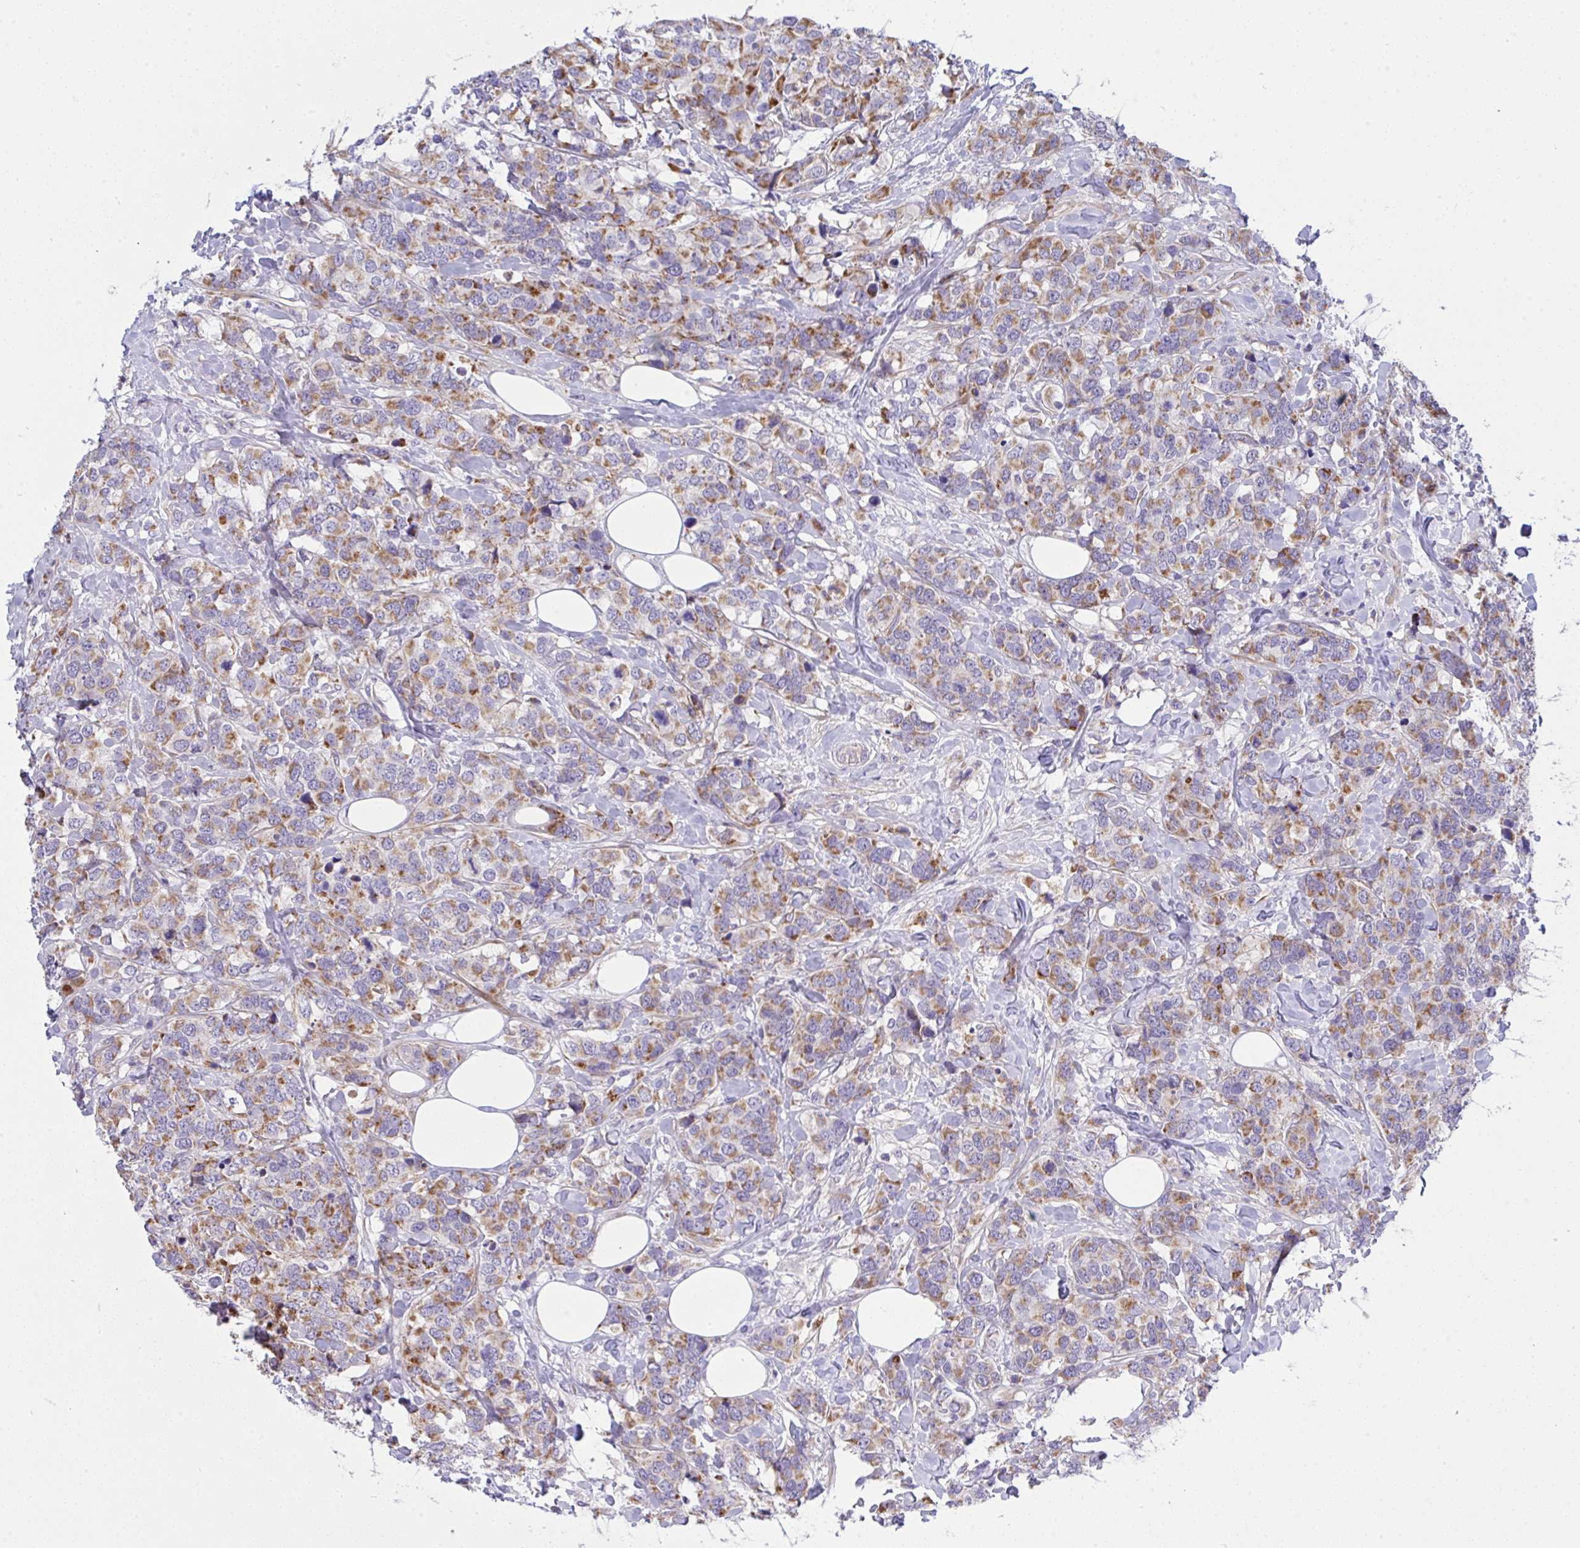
{"staining": {"intensity": "moderate", "quantity": ">75%", "location": "cytoplasmic/membranous"}, "tissue": "breast cancer", "cell_type": "Tumor cells", "image_type": "cancer", "snomed": [{"axis": "morphology", "description": "Lobular carcinoma"}, {"axis": "topography", "description": "Breast"}], "caption": "Lobular carcinoma (breast) was stained to show a protein in brown. There is medium levels of moderate cytoplasmic/membranous staining in approximately >75% of tumor cells.", "gene": "NTN1", "patient": {"sex": "female", "age": 59}}